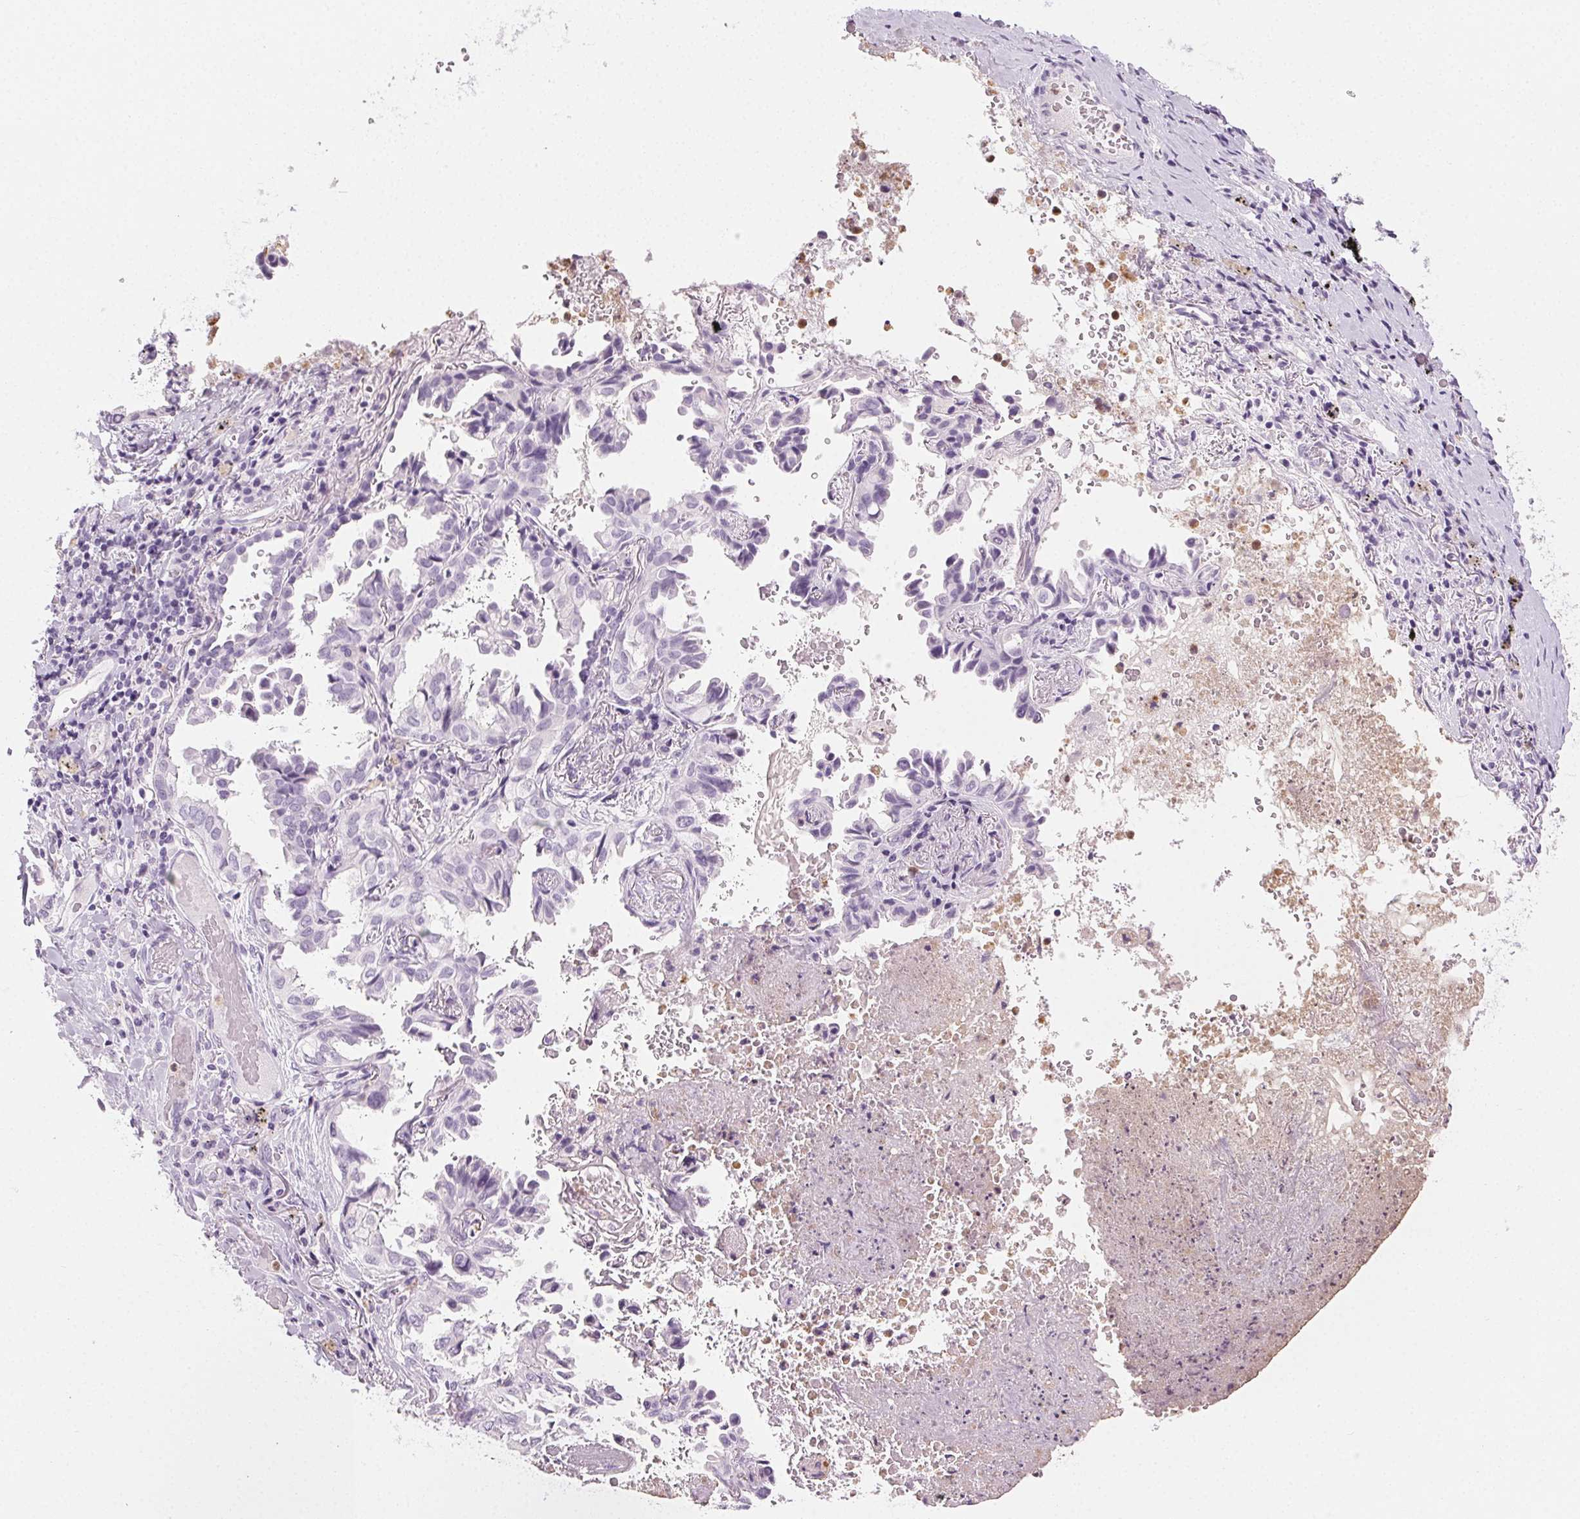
{"staining": {"intensity": "negative", "quantity": "none", "location": "none"}, "tissue": "lung cancer", "cell_type": "Tumor cells", "image_type": "cancer", "snomed": [{"axis": "morphology", "description": "Aneuploidy"}, {"axis": "morphology", "description": "Adenocarcinoma, NOS"}, {"axis": "morphology", "description": "Adenocarcinoma, metastatic, NOS"}, {"axis": "topography", "description": "Lymph node"}, {"axis": "topography", "description": "Lung"}], "caption": "The immunohistochemistry (IHC) image has no significant positivity in tumor cells of adenocarcinoma (lung) tissue.", "gene": "MPO", "patient": {"sex": "female", "age": 48}}